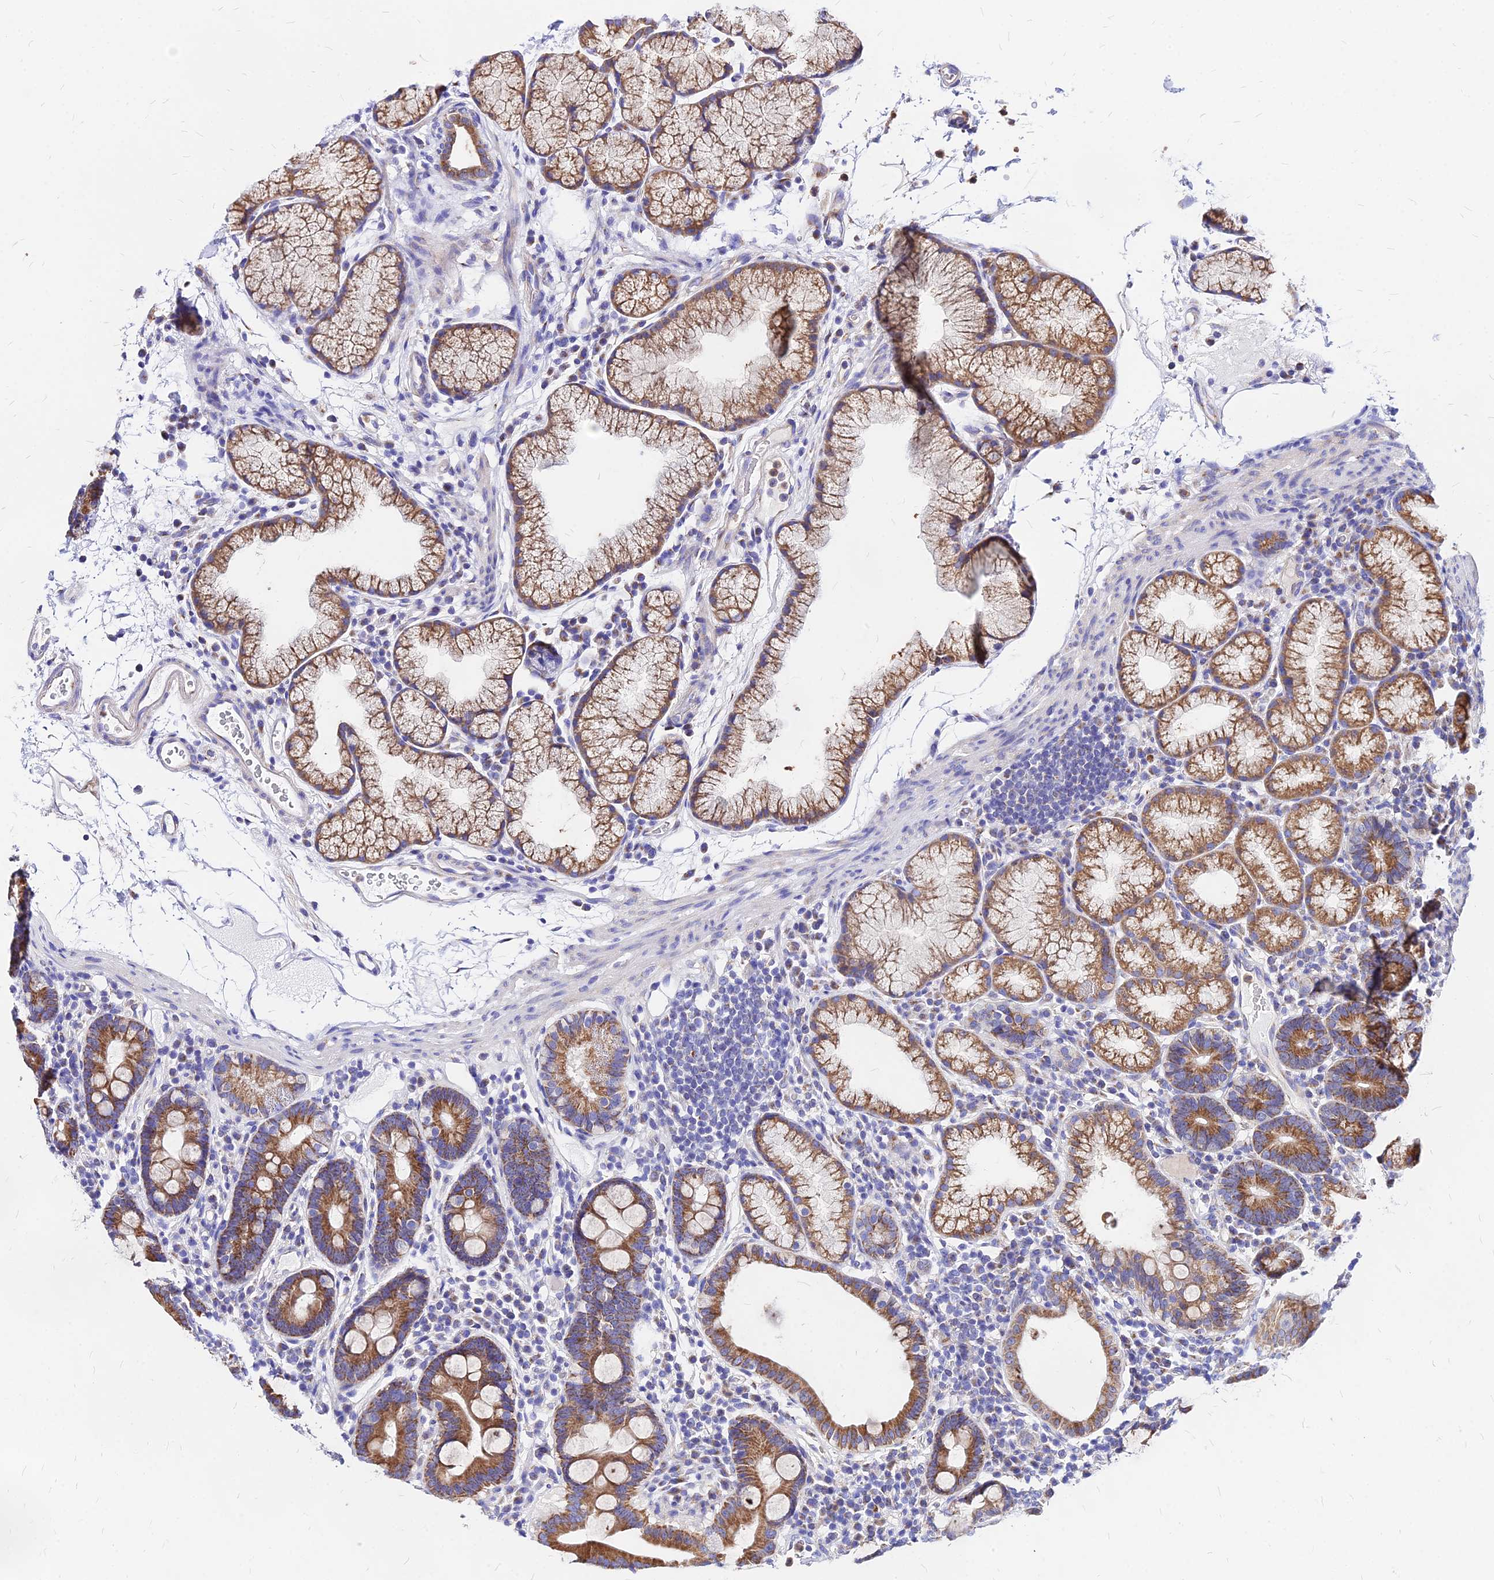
{"staining": {"intensity": "moderate", "quantity": ">75%", "location": "cytoplasmic/membranous"}, "tissue": "duodenum", "cell_type": "Glandular cells", "image_type": "normal", "snomed": [{"axis": "morphology", "description": "Normal tissue, NOS"}, {"axis": "topography", "description": "Duodenum"}], "caption": "IHC photomicrograph of normal duodenum: human duodenum stained using IHC demonstrates medium levels of moderate protein expression localized specifically in the cytoplasmic/membranous of glandular cells, appearing as a cytoplasmic/membranous brown color.", "gene": "MRPL3", "patient": {"sex": "male", "age": 54}}